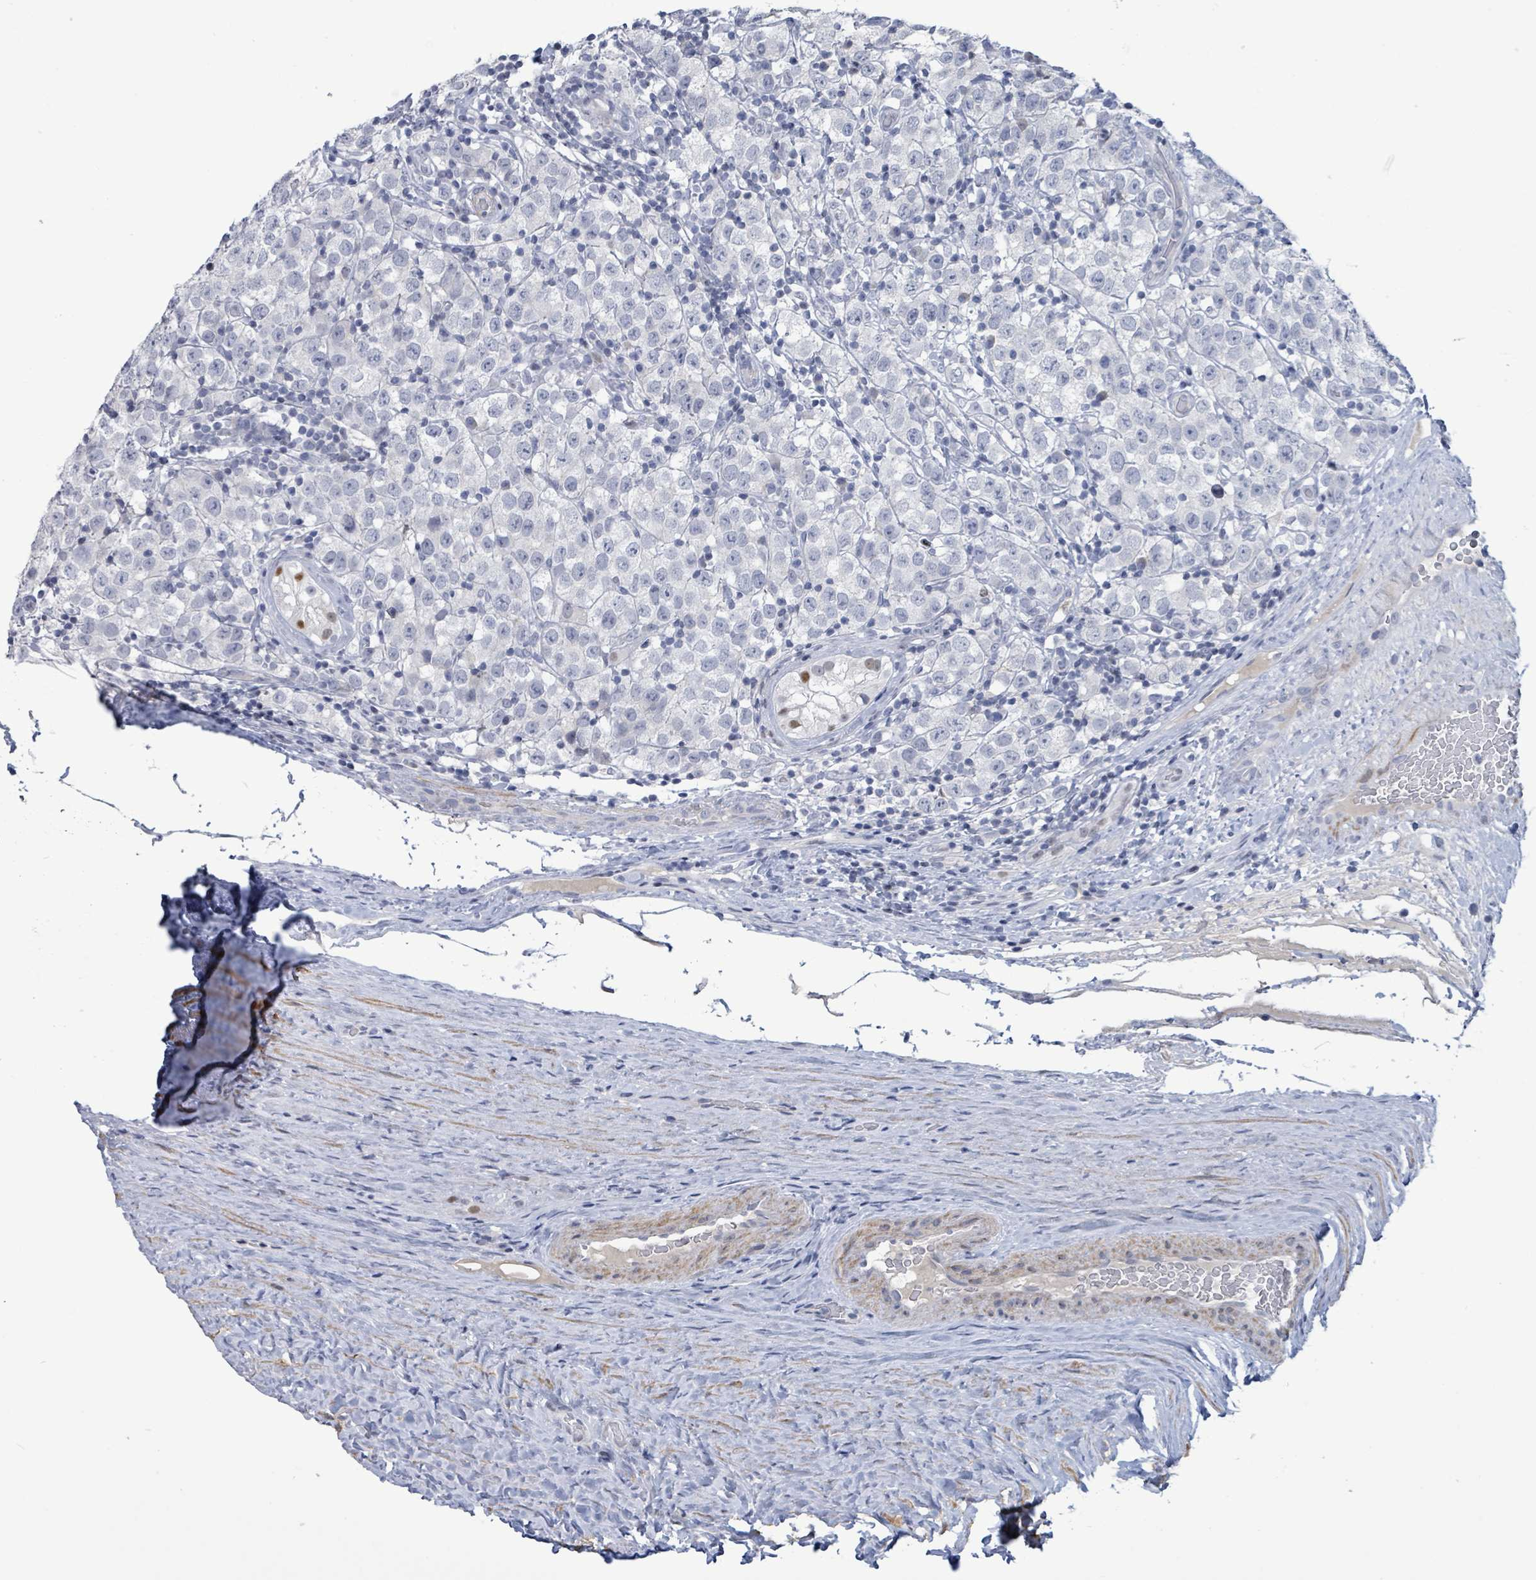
{"staining": {"intensity": "negative", "quantity": "none", "location": "none"}, "tissue": "testis cancer", "cell_type": "Tumor cells", "image_type": "cancer", "snomed": [{"axis": "morphology", "description": "Seminoma, NOS"}, {"axis": "morphology", "description": "Carcinoma, Embryonal, NOS"}, {"axis": "topography", "description": "Testis"}], "caption": "Testis cancer was stained to show a protein in brown. There is no significant staining in tumor cells.", "gene": "NTN3", "patient": {"sex": "male", "age": 41}}